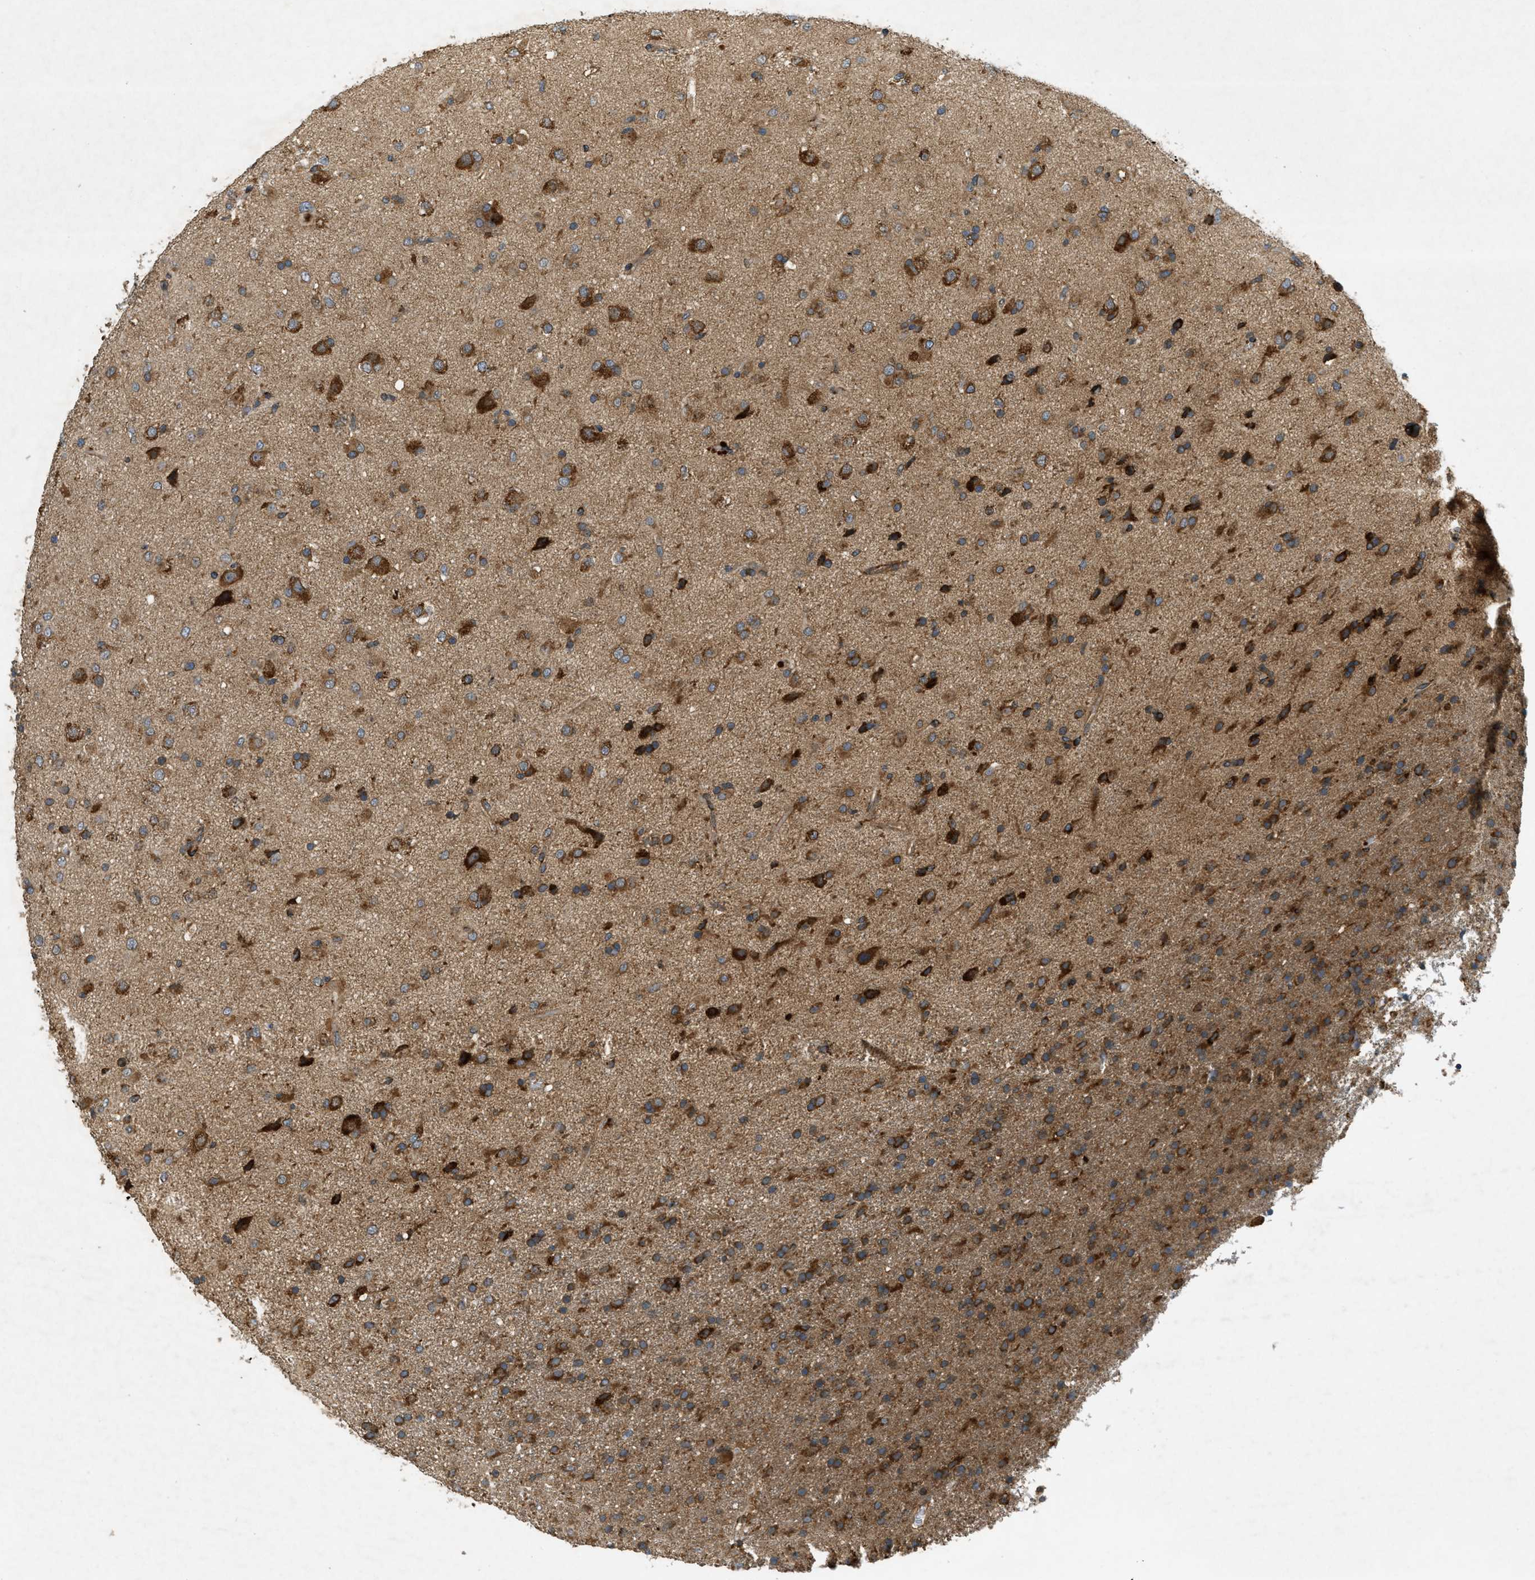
{"staining": {"intensity": "strong", "quantity": ">75%", "location": "cytoplasmic/membranous"}, "tissue": "glioma", "cell_type": "Tumor cells", "image_type": "cancer", "snomed": [{"axis": "morphology", "description": "Glioma, malignant, Low grade"}, {"axis": "topography", "description": "Brain"}], "caption": "Malignant low-grade glioma stained with DAB immunohistochemistry (IHC) demonstrates high levels of strong cytoplasmic/membranous staining in about >75% of tumor cells.", "gene": "PCDH18", "patient": {"sex": "male", "age": 65}}